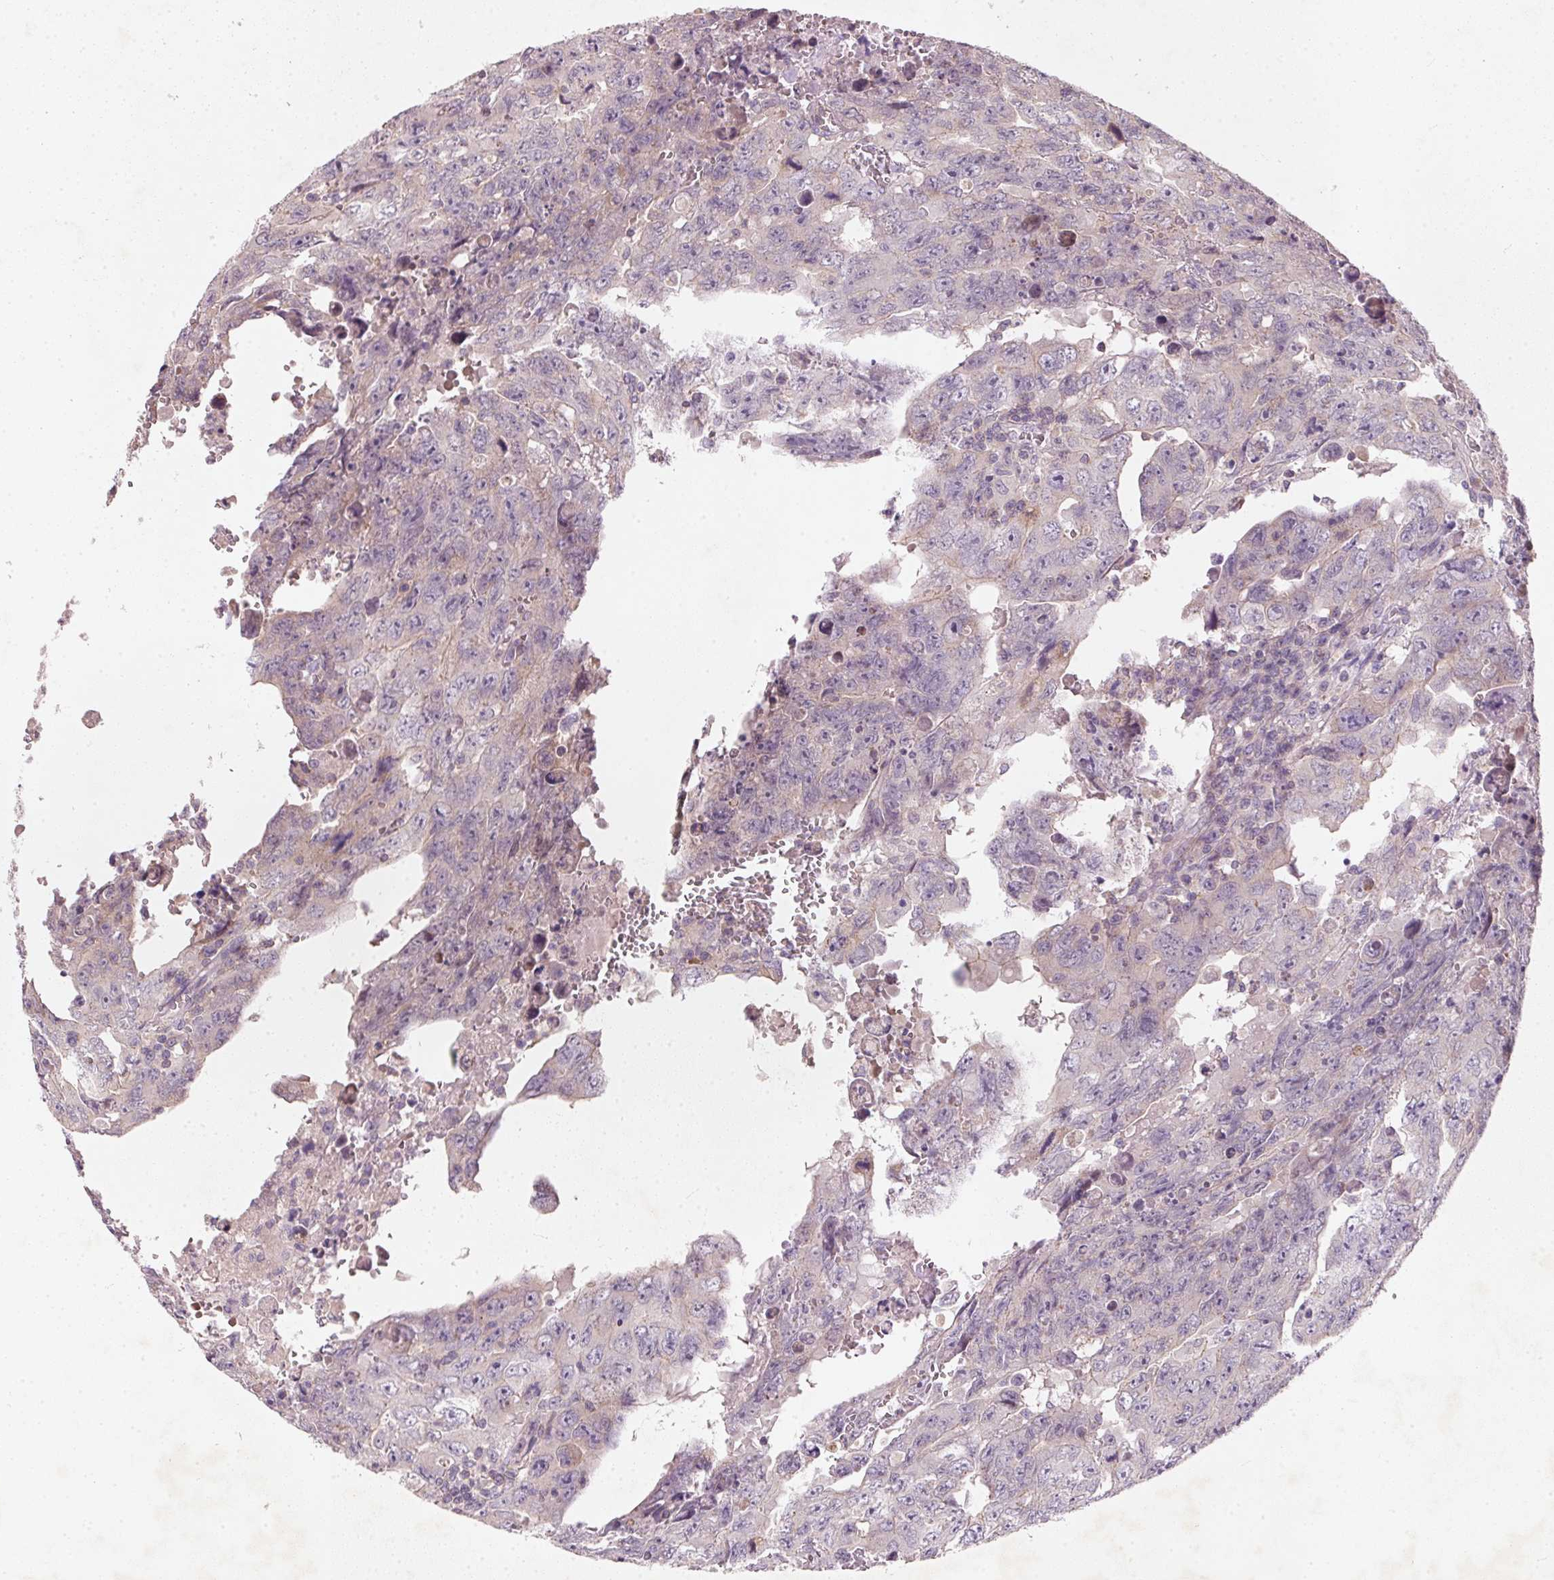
{"staining": {"intensity": "negative", "quantity": "none", "location": "none"}, "tissue": "testis cancer", "cell_type": "Tumor cells", "image_type": "cancer", "snomed": [{"axis": "morphology", "description": "Carcinoma, Embryonal, NOS"}, {"axis": "topography", "description": "Testis"}], "caption": "Tumor cells are negative for protein expression in human testis cancer (embryonal carcinoma).", "gene": "KCNK15", "patient": {"sex": "male", "age": 24}}